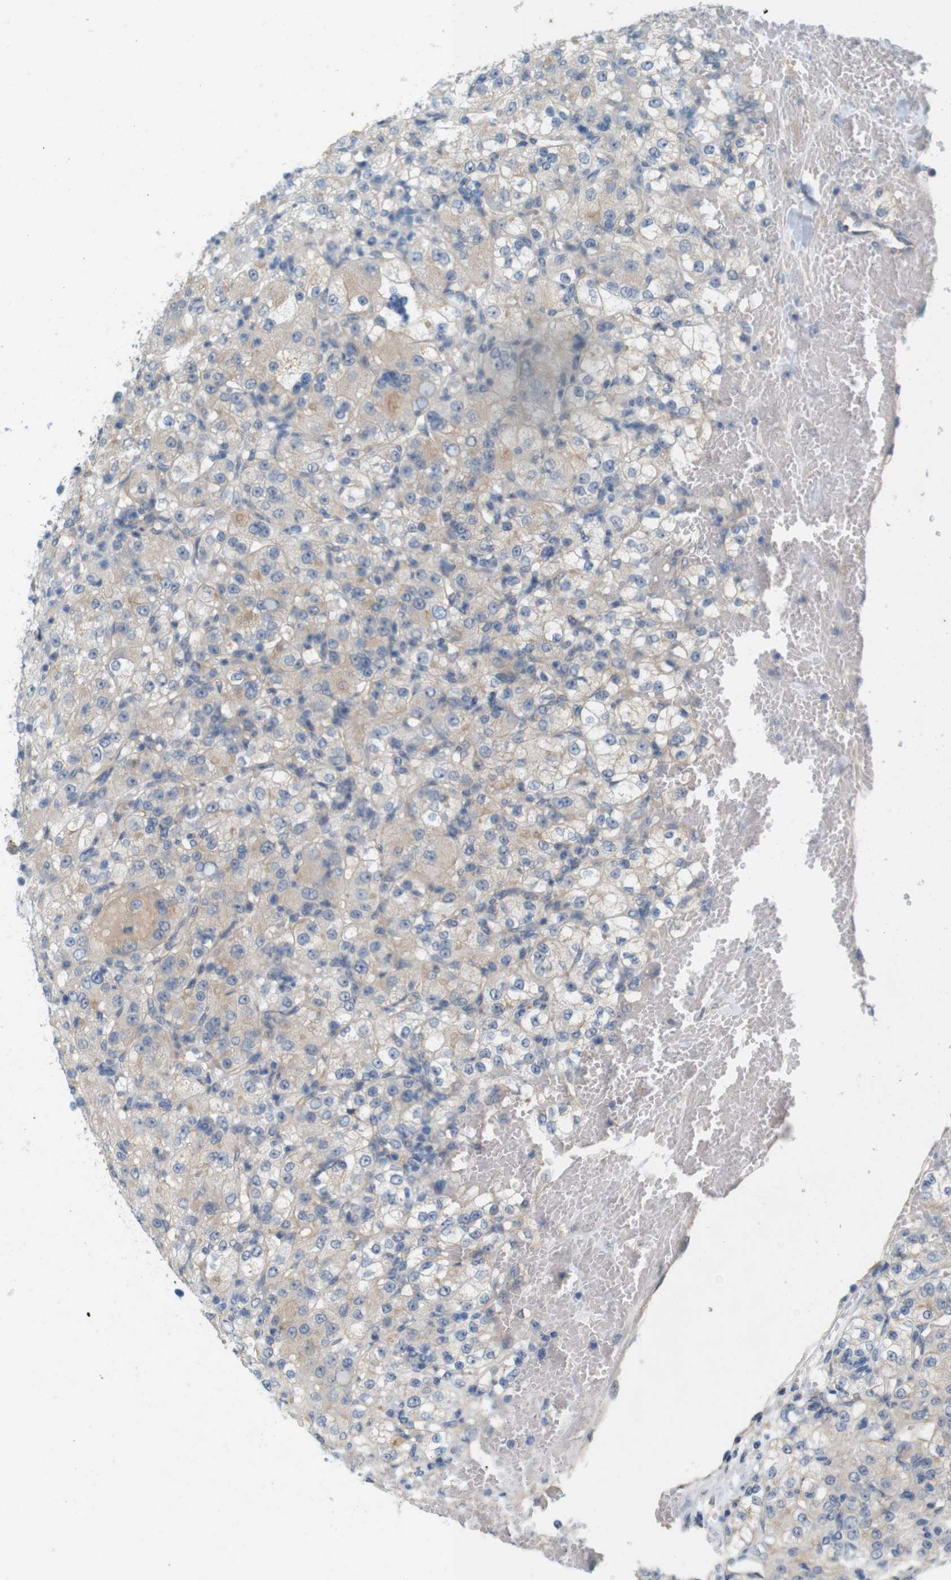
{"staining": {"intensity": "weak", "quantity": ">75%", "location": "cytoplasmic/membranous"}, "tissue": "renal cancer", "cell_type": "Tumor cells", "image_type": "cancer", "snomed": [{"axis": "morphology", "description": "Normal tissue, NOS"}, {"axis": "morphology", "description": "Adenocarcinoma, NOS"}, {"axis": "topography", "description": "Kidney"}], "caption": "Immunohistochemistry staining of renal cancer (adenocarcinoma), which displays low levels of weak cytoplasmic/membranous expression in approximately >75% of tumor cells indicating weak cytoplasmic/membranous protein expression. The staining was performed using DAB (3,3'-diaminobenzidine) (brown) for protein detection and nuclei were counterstained in hematoxylin (blue).", "gene": "PVR", "patient": {"sex": "male", "age": 61}}